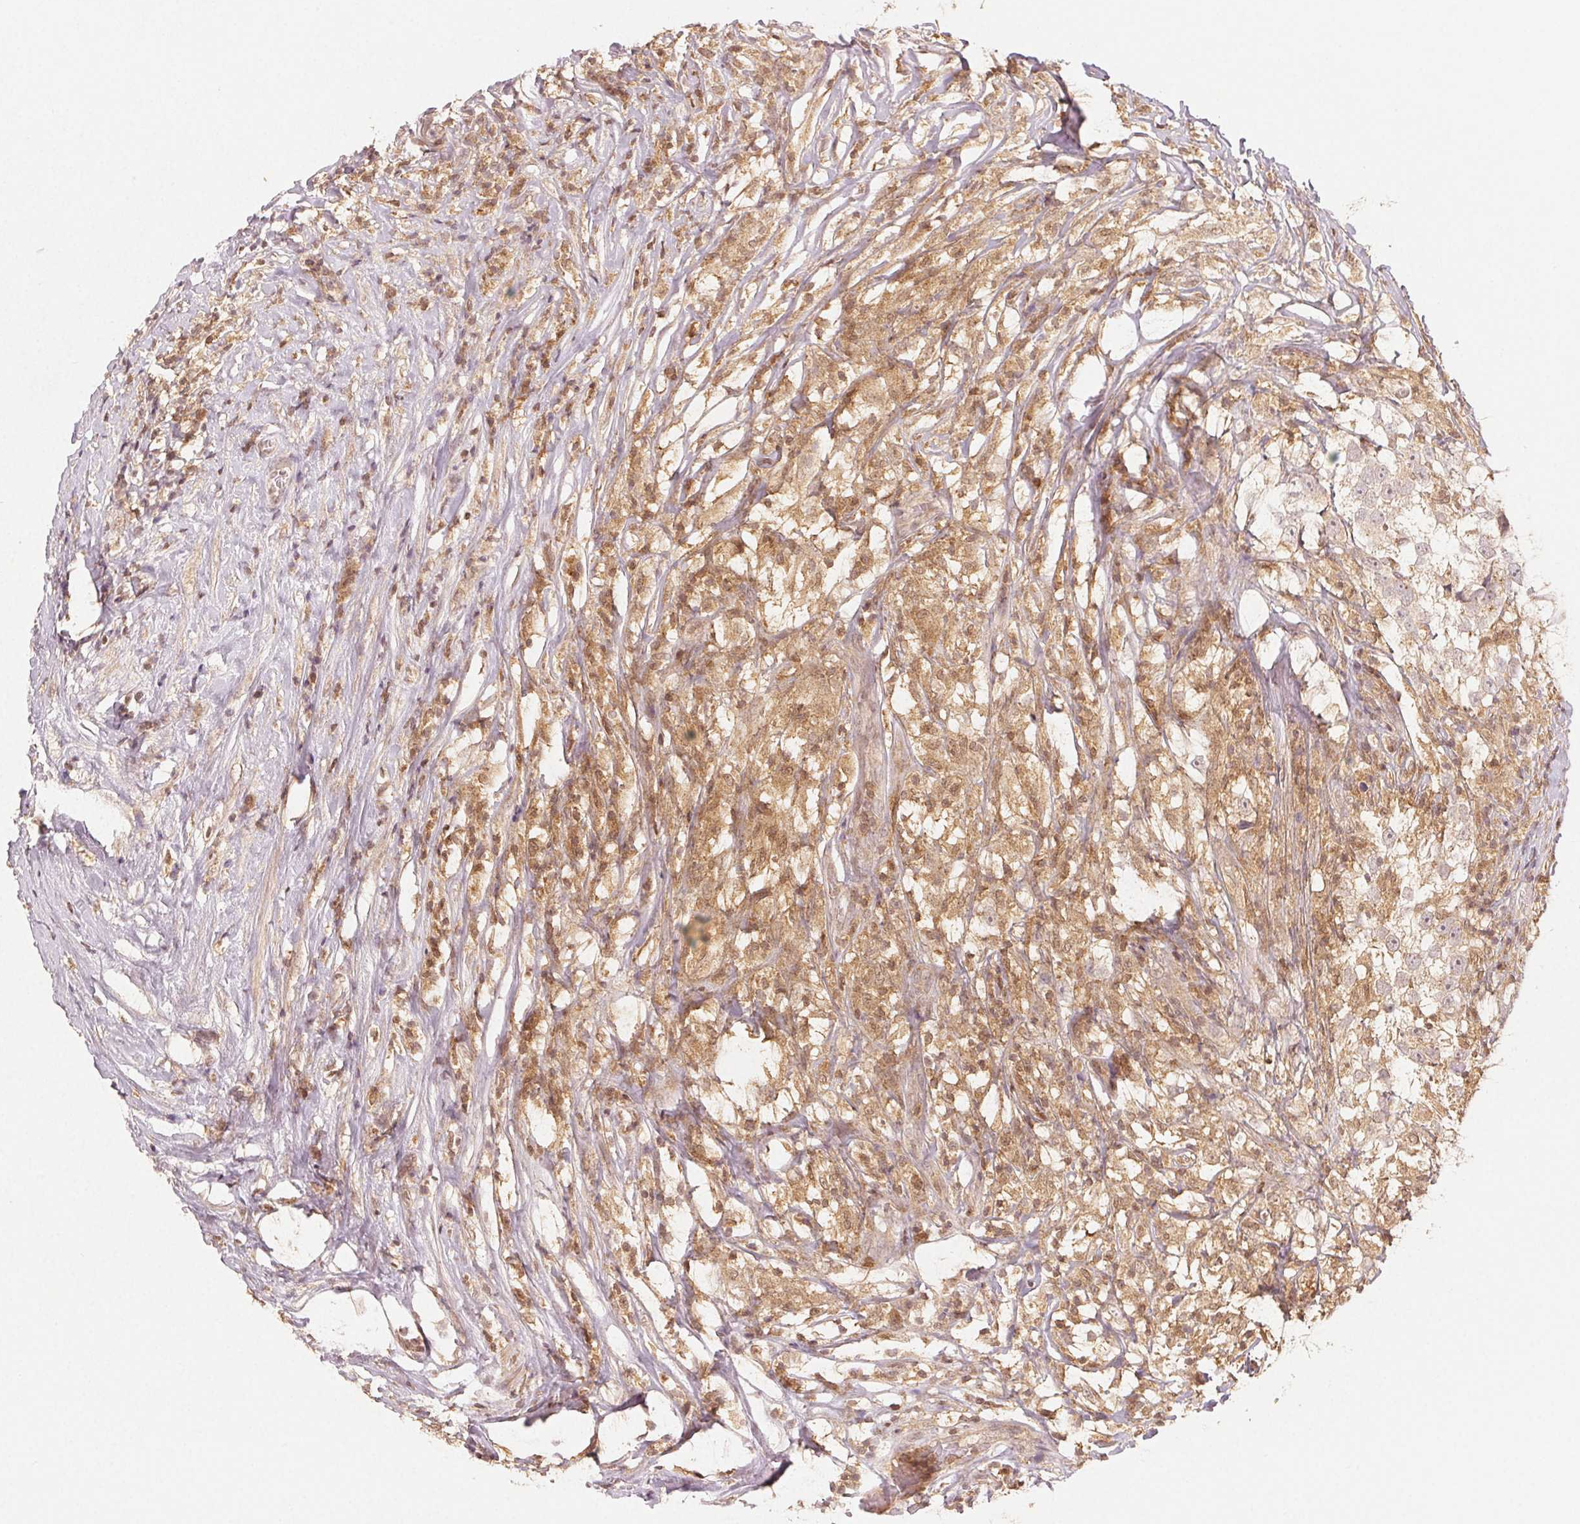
{"staining": {"intensity": "moderate", "quantity": ">75%", "location": "cytoplasmic/membranous,nuclear"}, "tissue": "testis cancer", "cell_type": "Tumor cells", "image_type": "cancer", "snomed": [{"axis": "morphology", "description": "Seminoma, NOS"}, {"axis": "topography", "description": "Testis"}], "caption": "There is medium levels of moderate cytoplasmic/membranous and nuclear positivity in tumor cells of seminoma (testis), as demonstrated by immunohistochemical staining (brown color).", "gene": "MAPK14", "patient": {"sex": "male", "age": 46}}